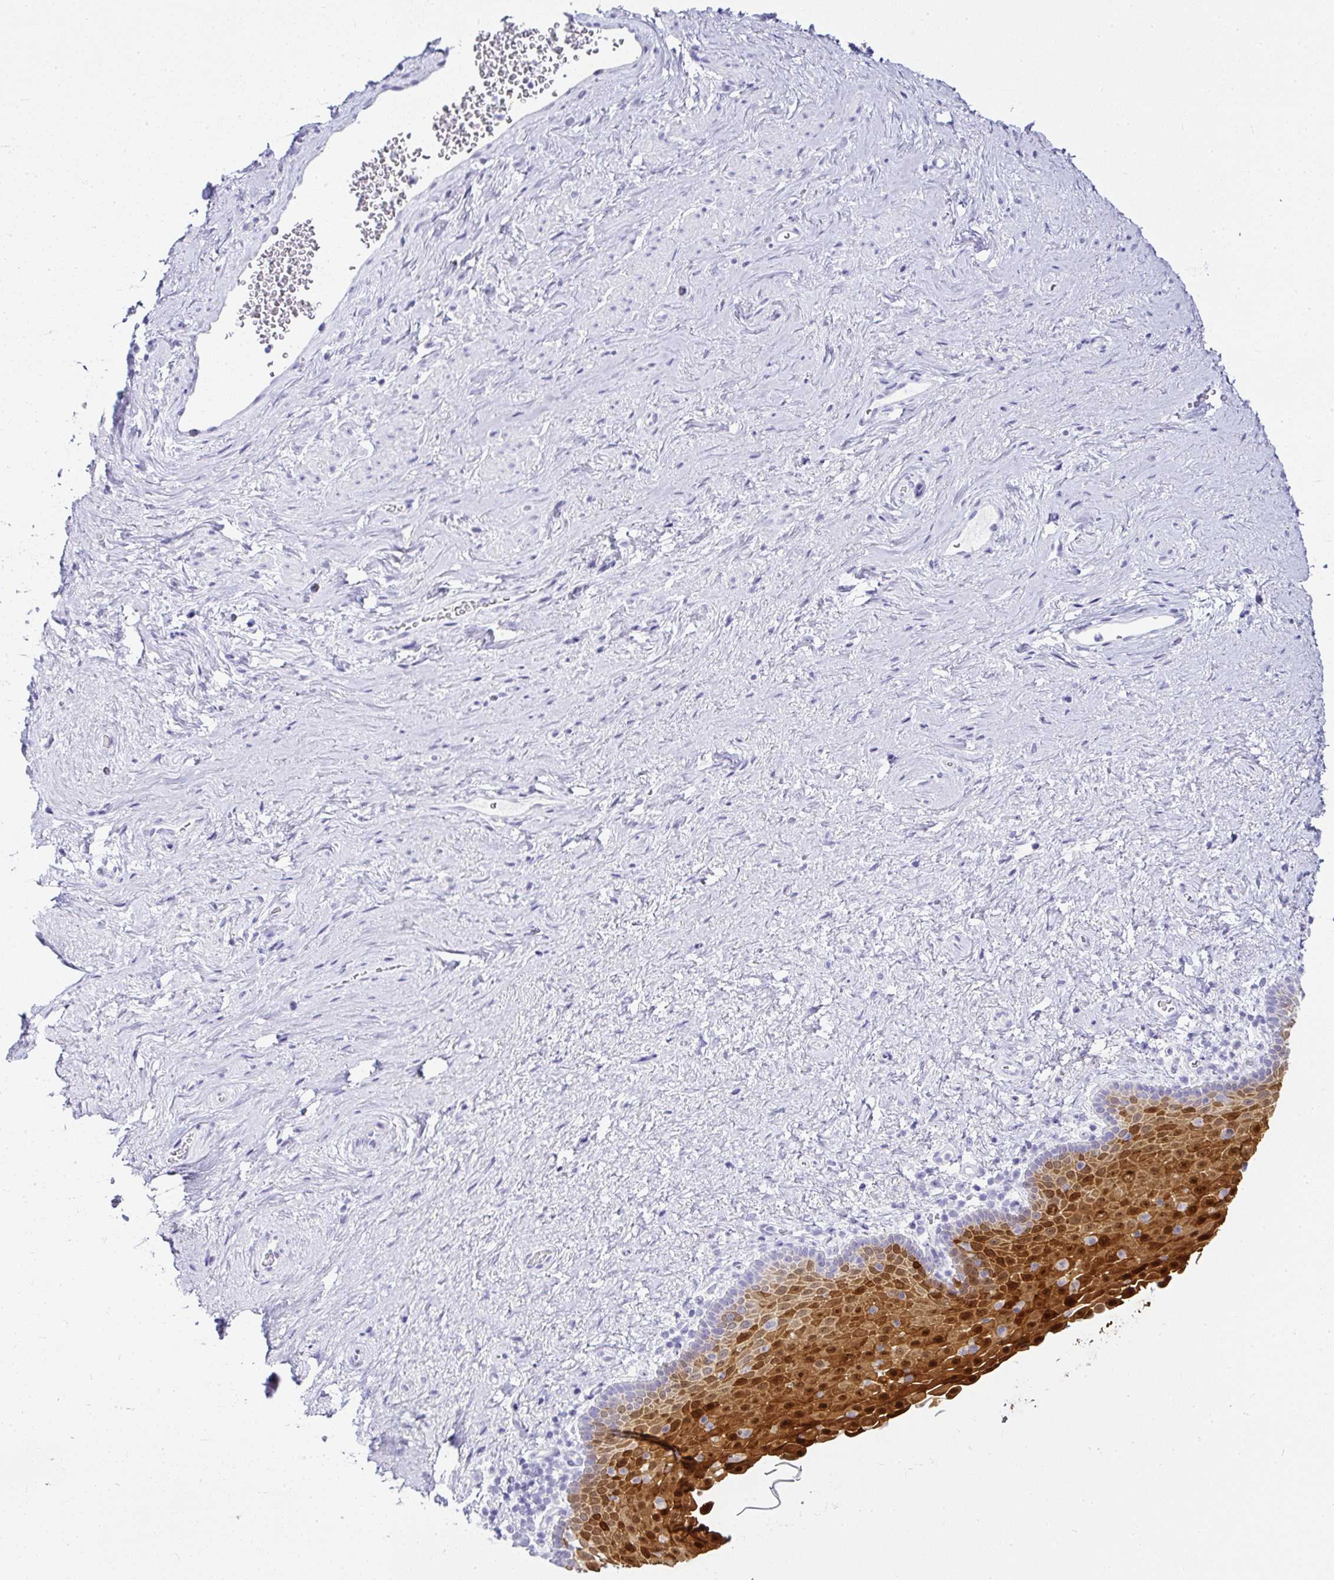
{"staining": {"intensity": "strong", "quantity": "25%-75%", "location": "cytoplasmic/membranous,nuclear"}, "tissue": "vagina", "cell_type": "Squamous epithelial cells", "image_type": "normal", "snomed": [{"axis": "morphology", "description": "Normal tissue, NOS"}, {"axis": "topography", "description": "Vagina"}], "caption": "An image showing strong cytoplasmic/membranous,nuclear expression in about 25%-75% of squamous epithelial cells in unremarkable vagina, as visualized by brown immunohistochemical staining.", "gene": "SERPINB3", "patient": {"sex": "female", "age": 61}}